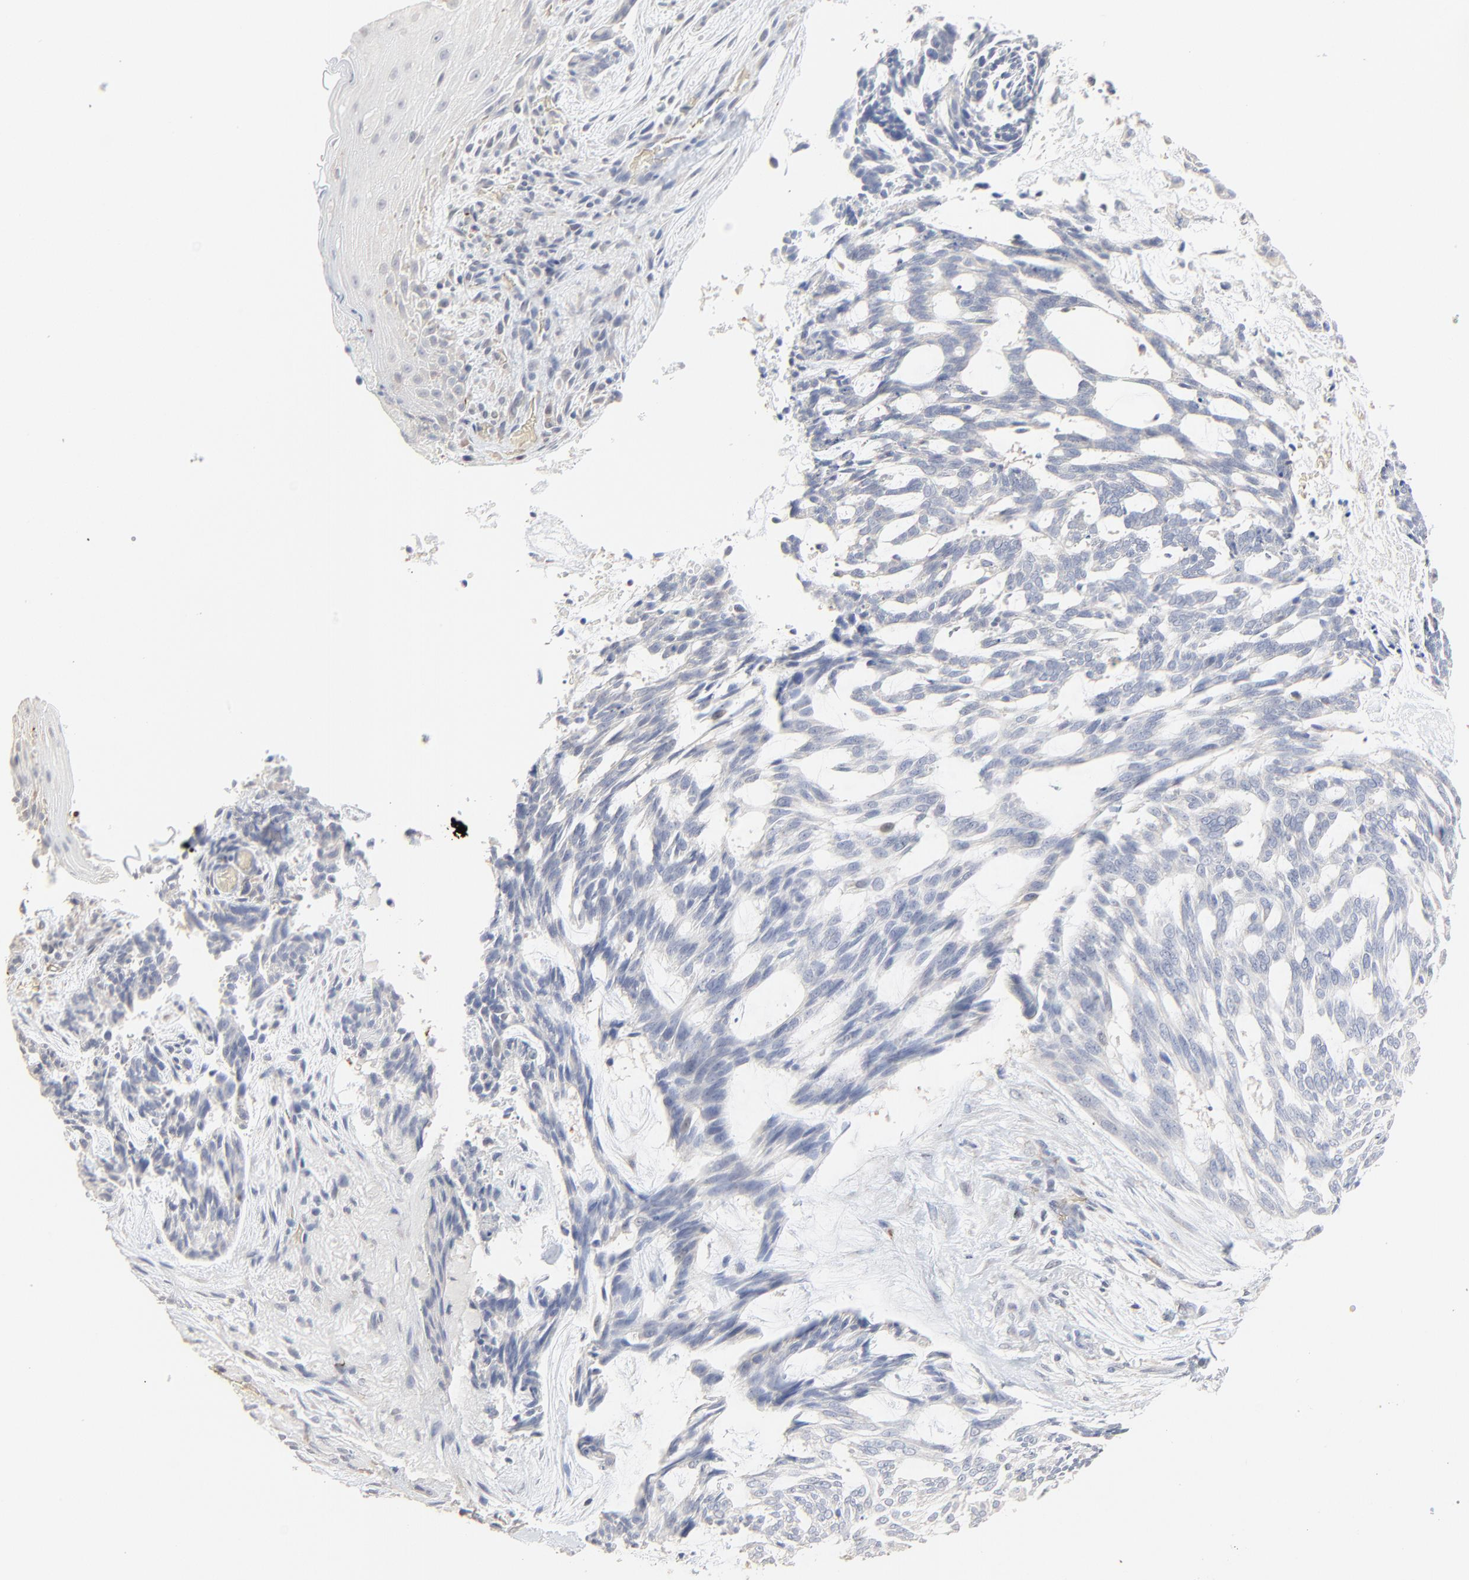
{"staining": {"intensity": "negative", "quantity": "none", "location": "none"}, "tissue": "skin cancer", "cell_type": "Tumor cells", "image_type": "cancer", "snomed": [{"axis": "morphology", "description": "Normal tissue, NOS"}, {"axis": "morphology", "description": "Basal cell carcinoma"}, {"axis": "topography", "description": "Skin"}], "caption": "There is no significant staining in tumor cells of skin cancer (basal cell carcinoma).", "gene": "FANCB", "patient": {"sex": "female", "age": 71}}